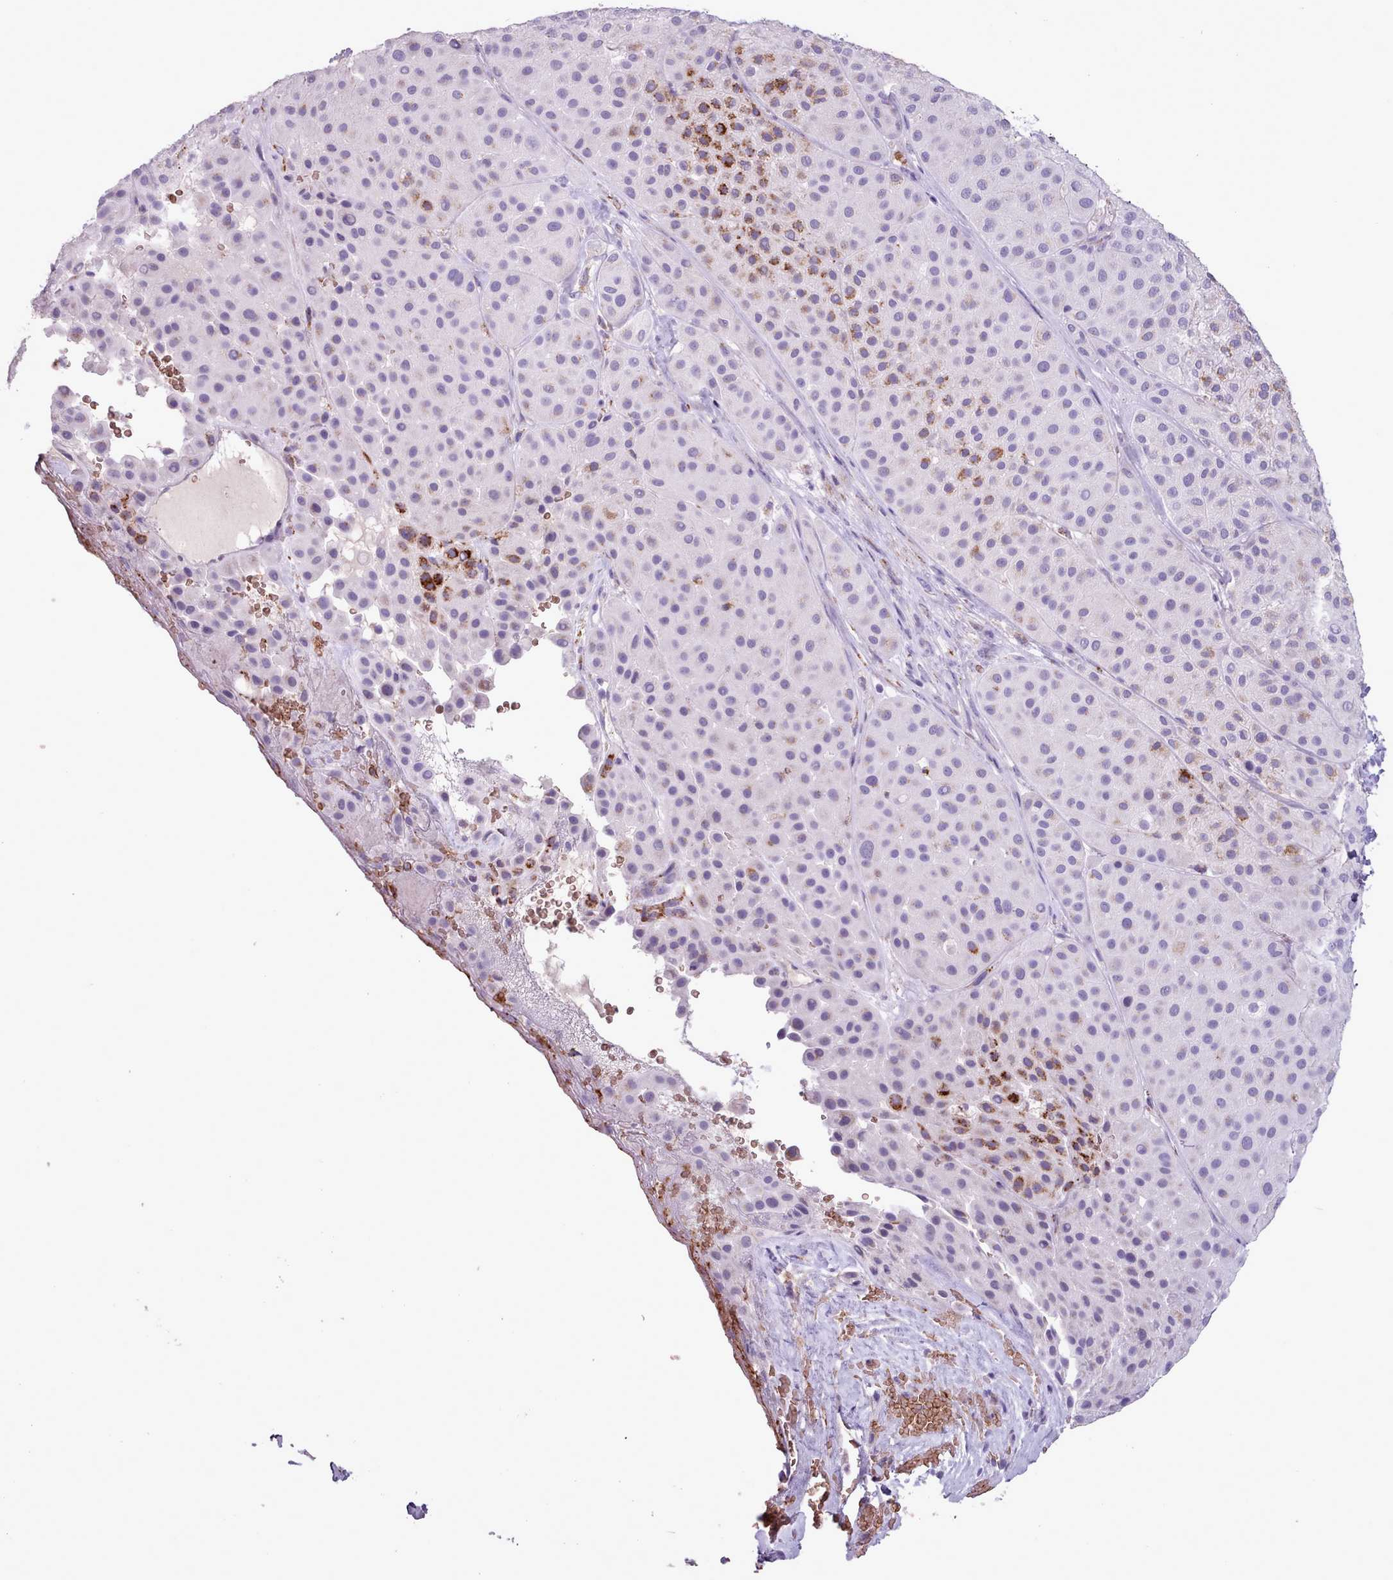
{"staining": {"intensity": "strong", "quantity": "<25%", "location": "cytoplasmic/membranous"}, "tissue": "melanoma", "cell_type": "Tumor cells", "image_type": "cancer", "snomed": [{"axis": "morphology", "description": "Malignant melanoma, Metastatic site"}, {"axis": "topography", "description": "Smooth muscle"}], "caption": "Immunohistochemistry of melanoma displays medium levels of strong cytoplasmic/membranous staining in approximately <25% of tumor cells. The staining is performed using DAB brown chromogen to label protein expression. The nuclei are counter-stained blue using hematoxylin.", "gene": "AK4", "patient": {"sex": "male", "age": 41}}